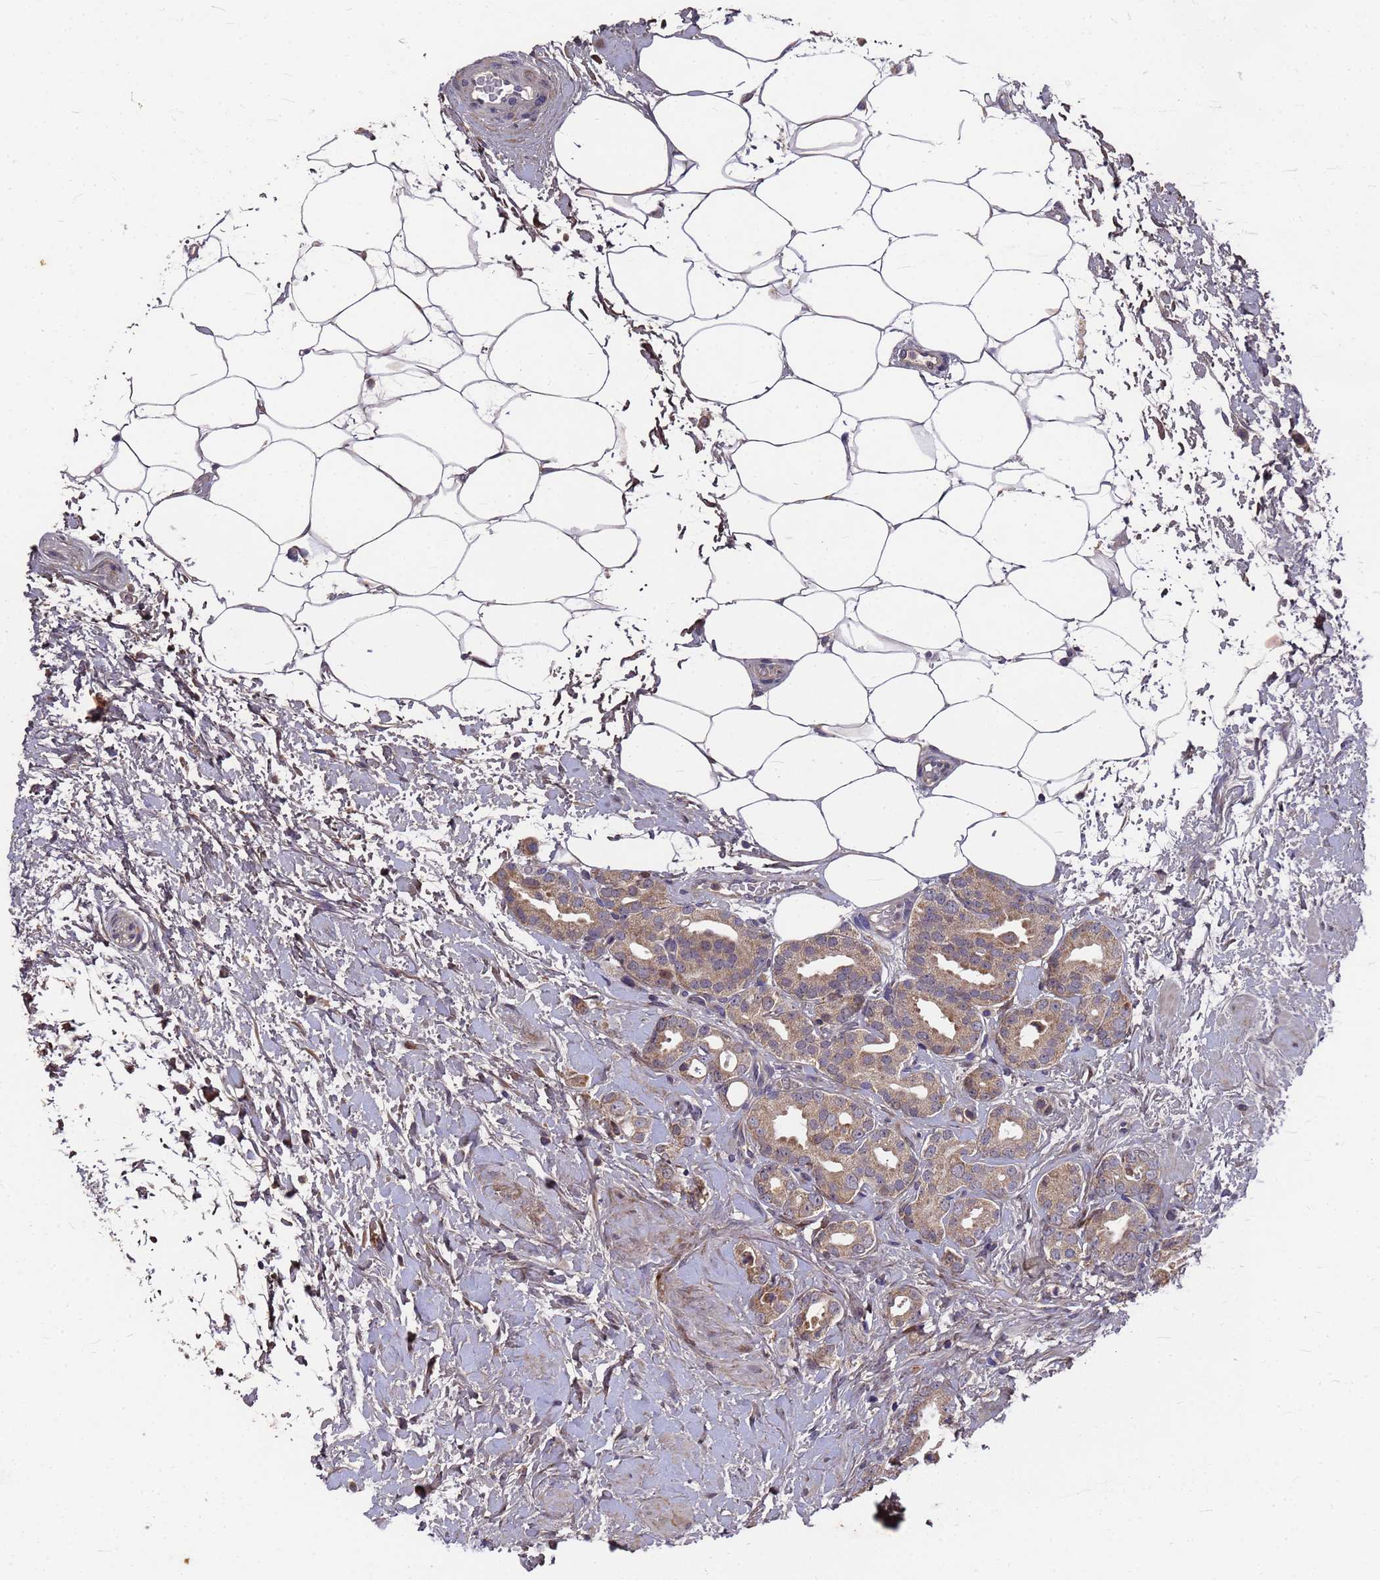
{"staining": {"intensity": "moderate", "quantity": "25%-75%", "location": "cytoplasmic/membranous"}, "tissue": "prostate cancer", "cell_type": "Tumor cells", "image_type": "cancer", "snomed": [{"axis": "morphology", "description": "Adenocarcinoma, High grade"}, {"axis": "topography", "description": "Prostate"}], "caption": "Immunohistochemistry (IHC) (DAB (3,3'-diaminobenzidine)) staining of human prostate high-grade adenocarcinoma displays moderate cytoplasmic/membranous protein staining in about 25%-75% of tumor cells. The staining is performed using DAB brown chromogen to label protein expression. The nuclei are counter-stained blue using hematoxylin.", "gene": "ZNF717", "patient": {"sex": "male", "age": 63}}